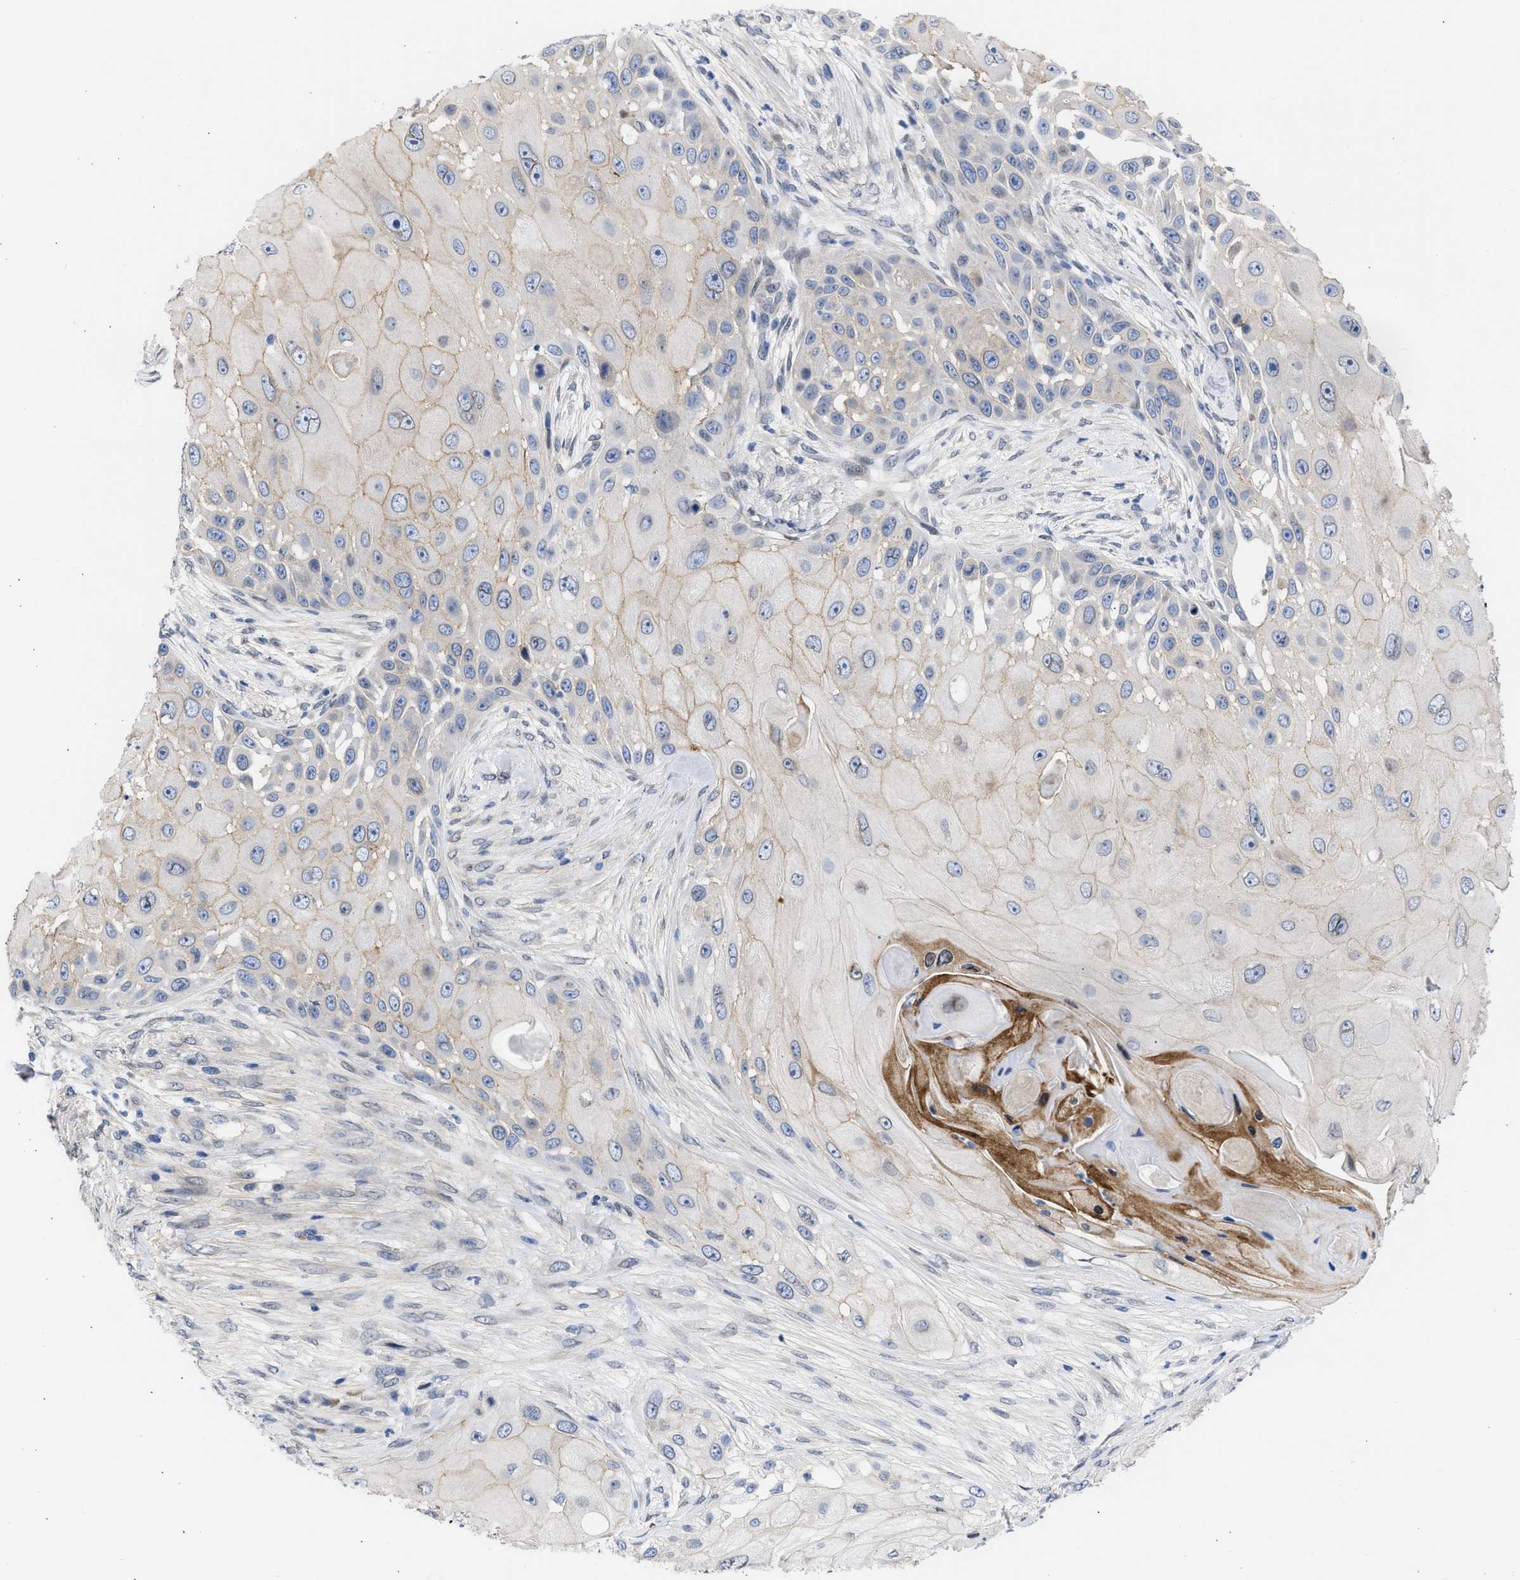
{"staining": {"intensity": "weak", "quantity": "<25%", "location": "cytoplasmic/membranous"}, "tissue": "skin cancer", "cell_type": "Tumor cells", "image_type": "cancer", "snomed": [{"axis": "morphology", "description": "Squamous cell carcinoma, NOS"}, {"axis": "topography", "description": "Skin"}], "caption": "High power microscopy image of an immunohistochemistry image of skin squamous cell carcinoma, revealing no significant expression in tumor cells.", "gene": "NUP35", "patient": {"sex": "female", "age": 44}}